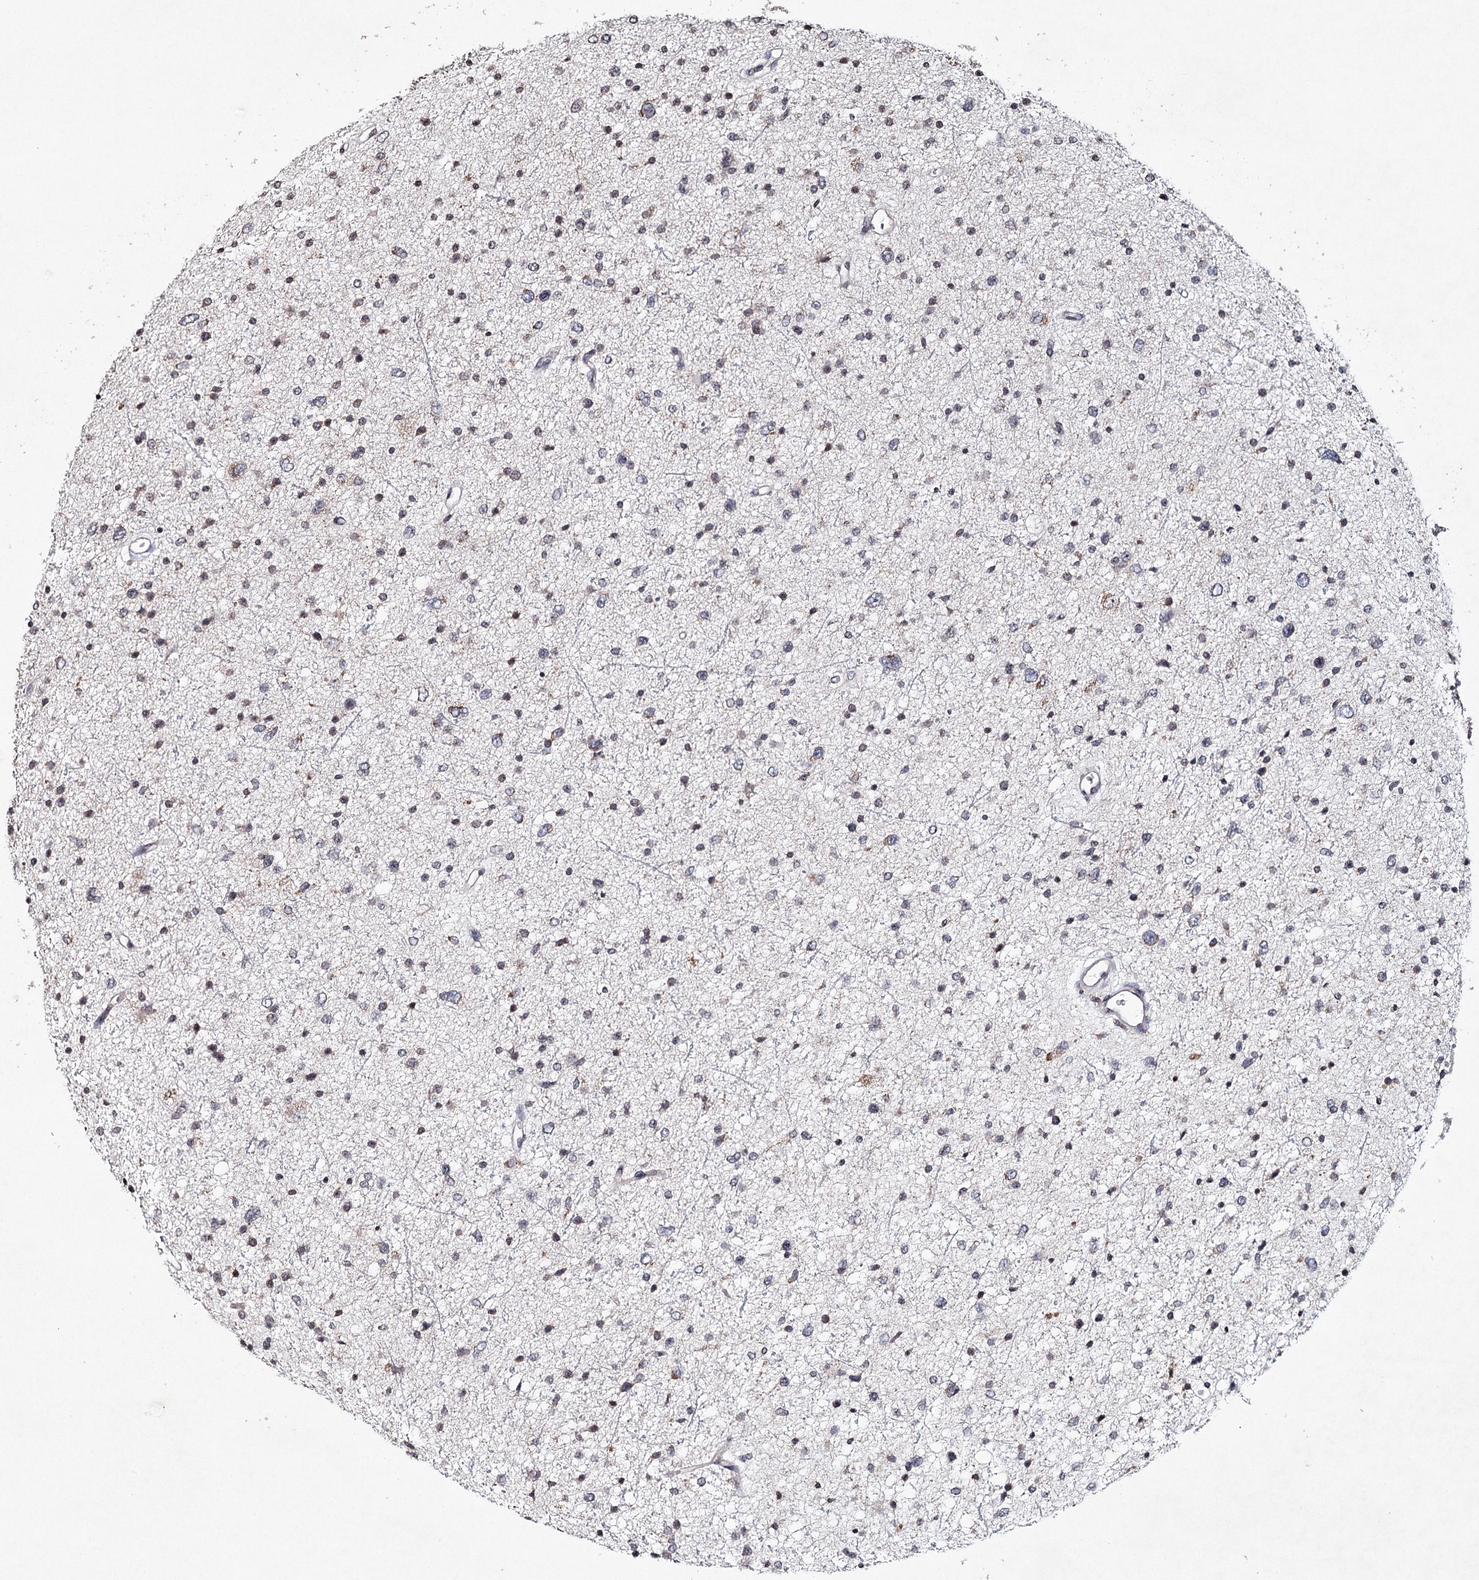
{"staining": {"intensity": "weak", "quantity": "<25%", "location": "cytoplasmic/membranous"}, "tissue": "glioma", "cell_type": "Tumor cells", "image_type": "cancer", "snomed": [{"axis": "morphology", "description": "Glioma, malignant, Low grade"}, {"axis": "topography", "description": "Brain"}], "caption": "This is an immunohistochemistry photomicrograph of human malignant glioma (low-grade). There is no expression in tumor cells.", "gene": "ICOS", "patient": {"sex": "female", "age": 37}}